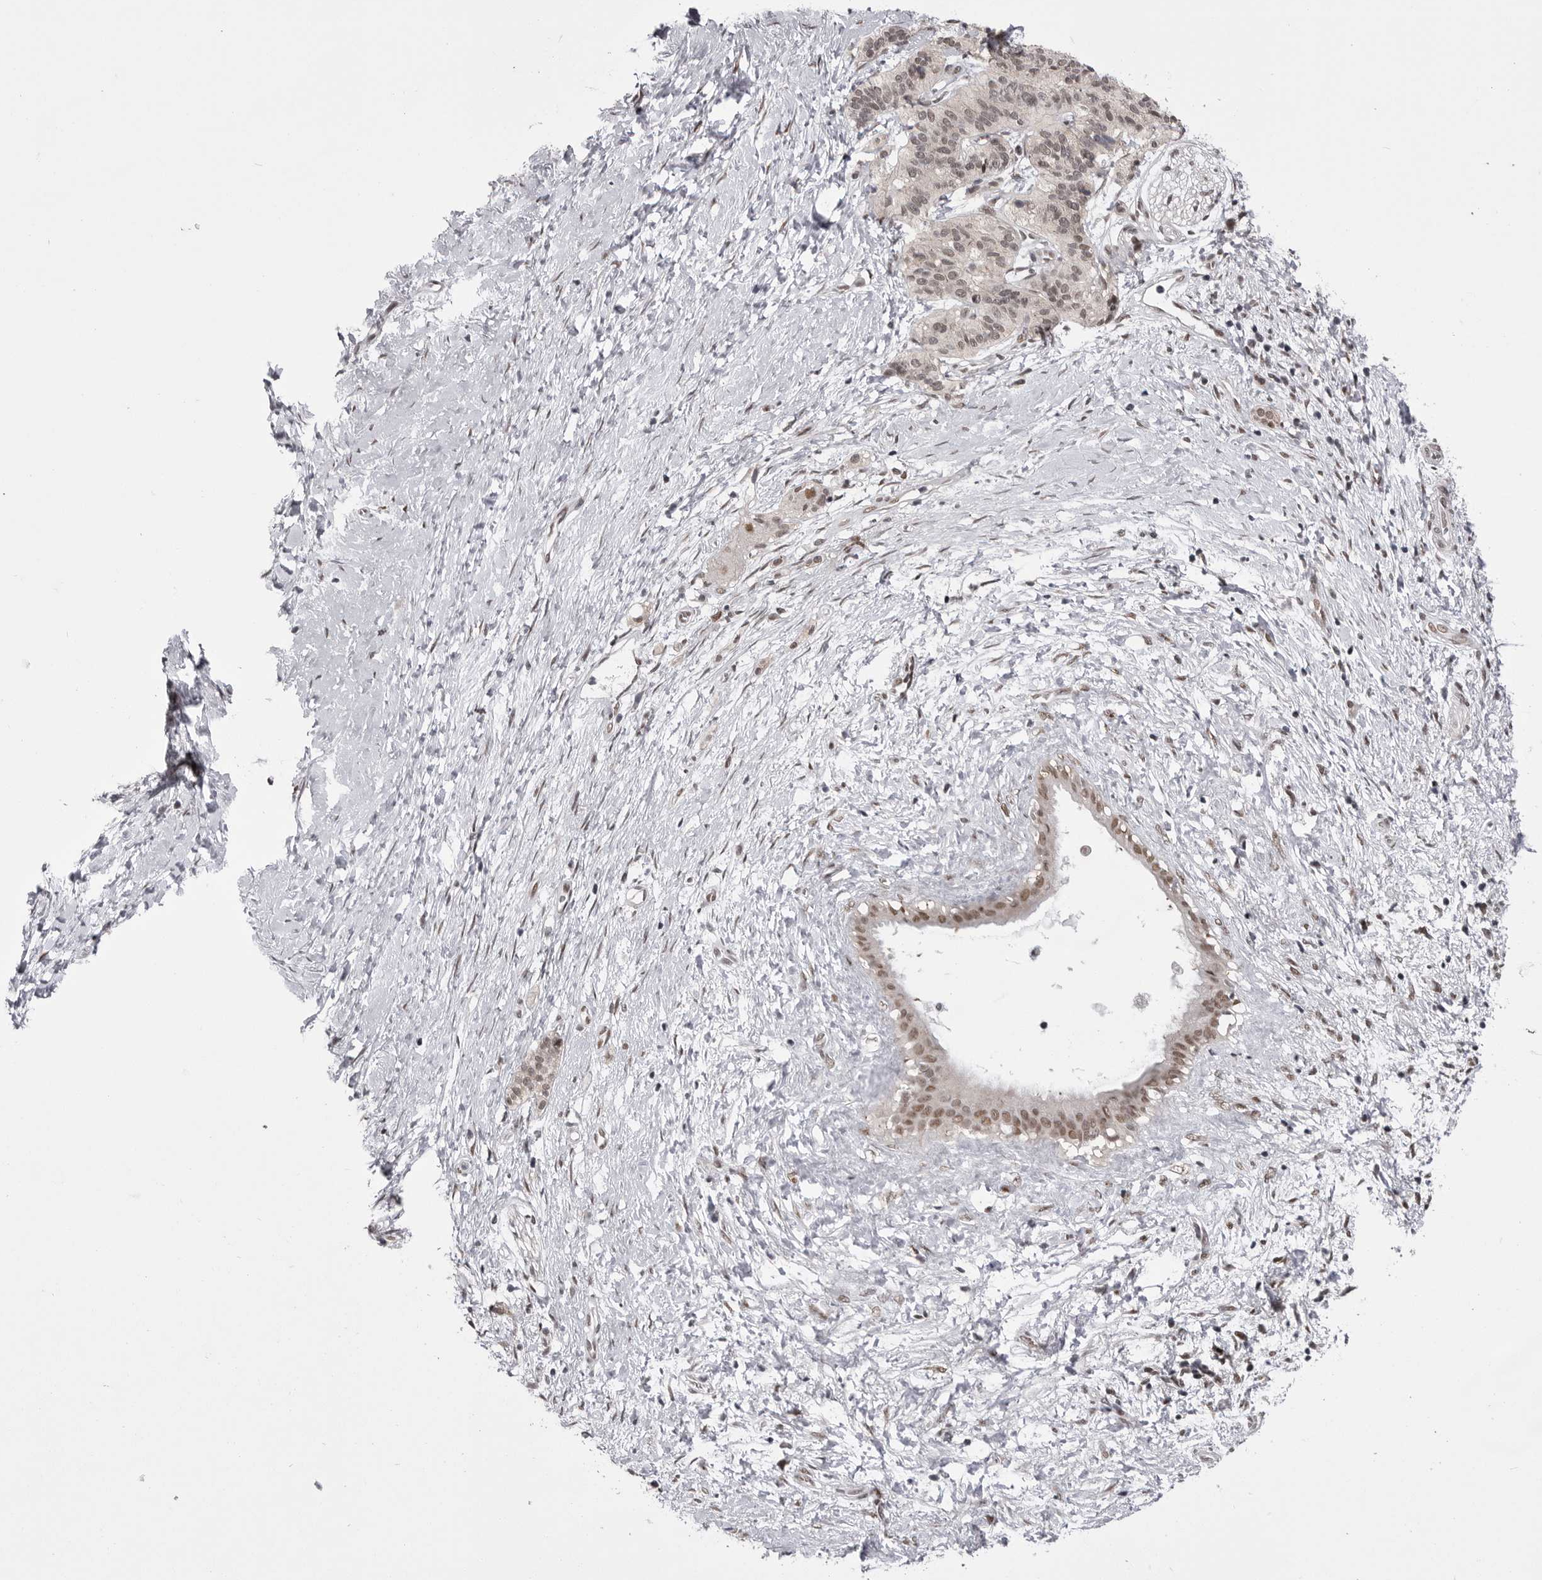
{"staining": {"intensity": "moderate", "quantity": ">75%", "location": "nuclear"}, "tissue": "pancreatic cancer", "cell_type": "Tumor cells", "image_type": "cancer", "snomed": [{"axis": "morphology", "description": "Adenocarcinoma, NOS"}, {"axis": "topography", "description": "Pancreas"}], "caption": "A brown stain shows moderate nuclear expression of a protein in human pancreatic cancer (adenocarcinoma) tumor cells.", "gene": "MEPCE", "patient": {"sex": "male", "age": 50}}